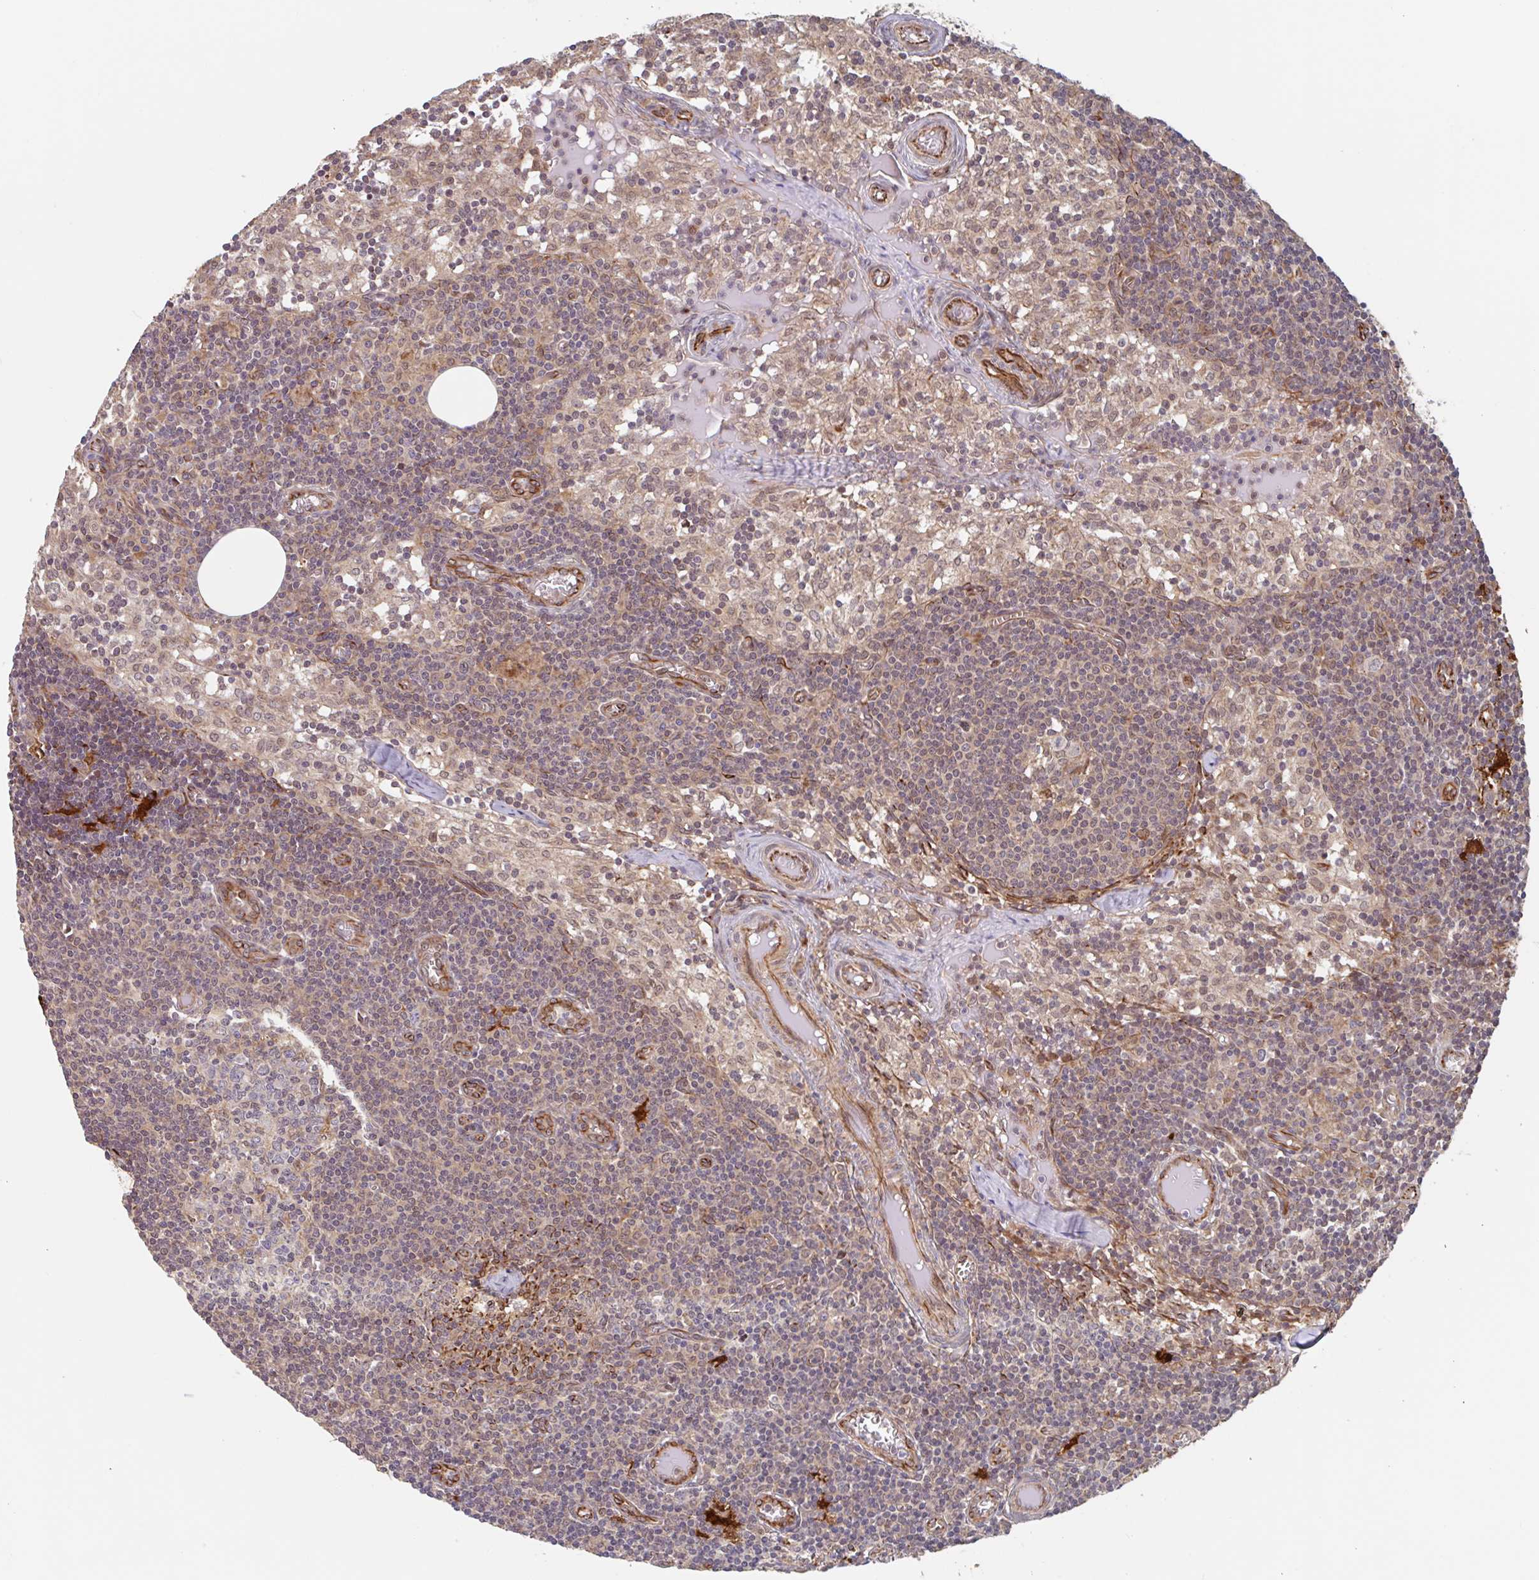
{"staining": {"intensity": "weak", "quantity": "<25%", "location": "cytoplasmic/membranous"}, "tissue": "lymph node", "cell_type": "Germinal center cells", "image_type": "normal", "snomed": [{"axis": "morphology", "description": "Normal tissue, NOS"}, {"axis": "topography", "description": "Lymph node"}], "caption": "An image of lymph node stained for a protein exhibits no brown staining in germinal center cells. Nuclei are stained in blue.", "gene": "NUB1", "patient": {"sex": "female", "age": 31}}